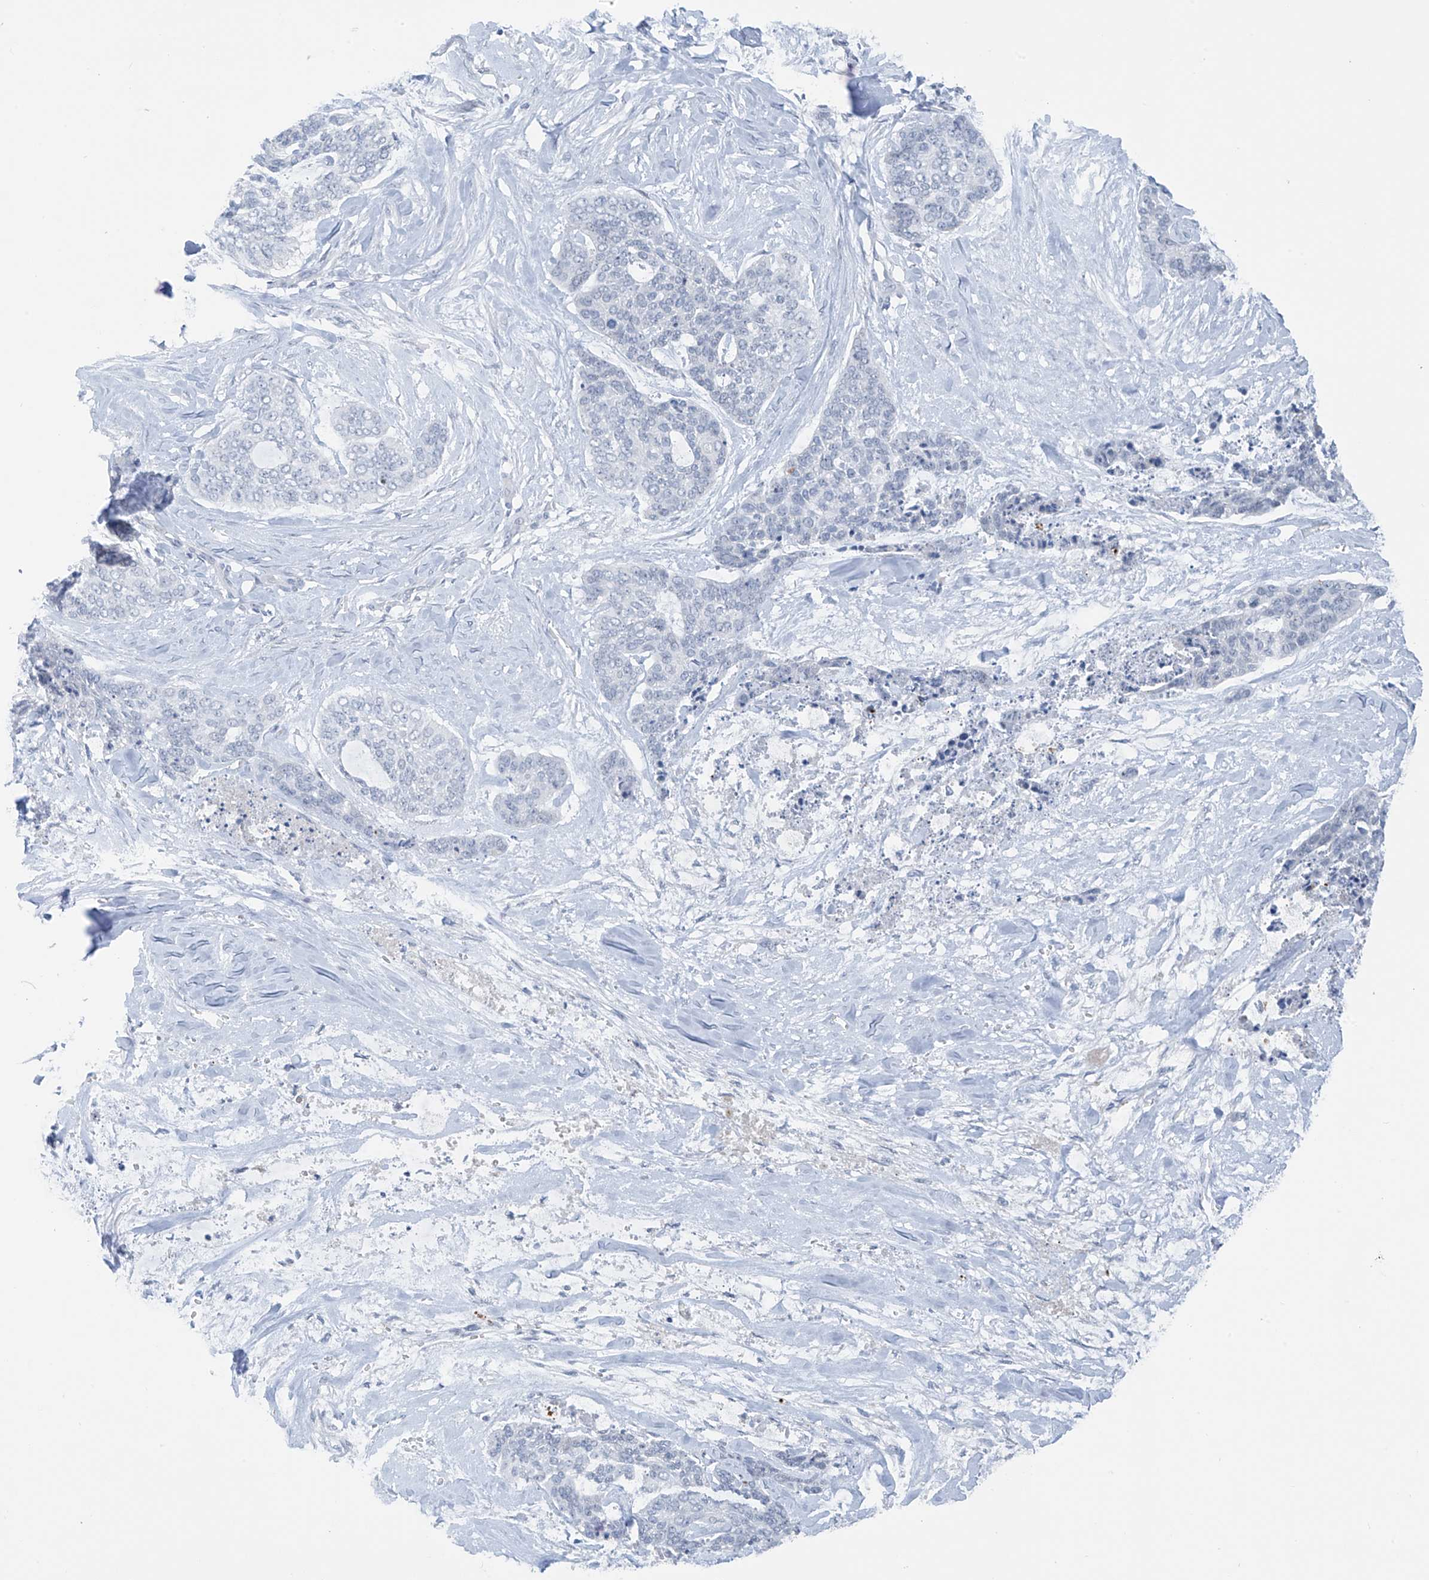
{"staining": {"intensity": "negative", "quantity": "none", "location": "none"}, "tissue": "skin cancer", "cell_type": "Tumor cells", "image_type": "cancer", "snomed": [{"axis": "morphology", "description": "Basal cell carcinoma"}, {"axis": "topography", "description": "Skin"}], "caption": "Tumor cells show no significant expression in skin cancer.", "gene": "ZNF793", "patient": {"sex": "female", "age": 64}}